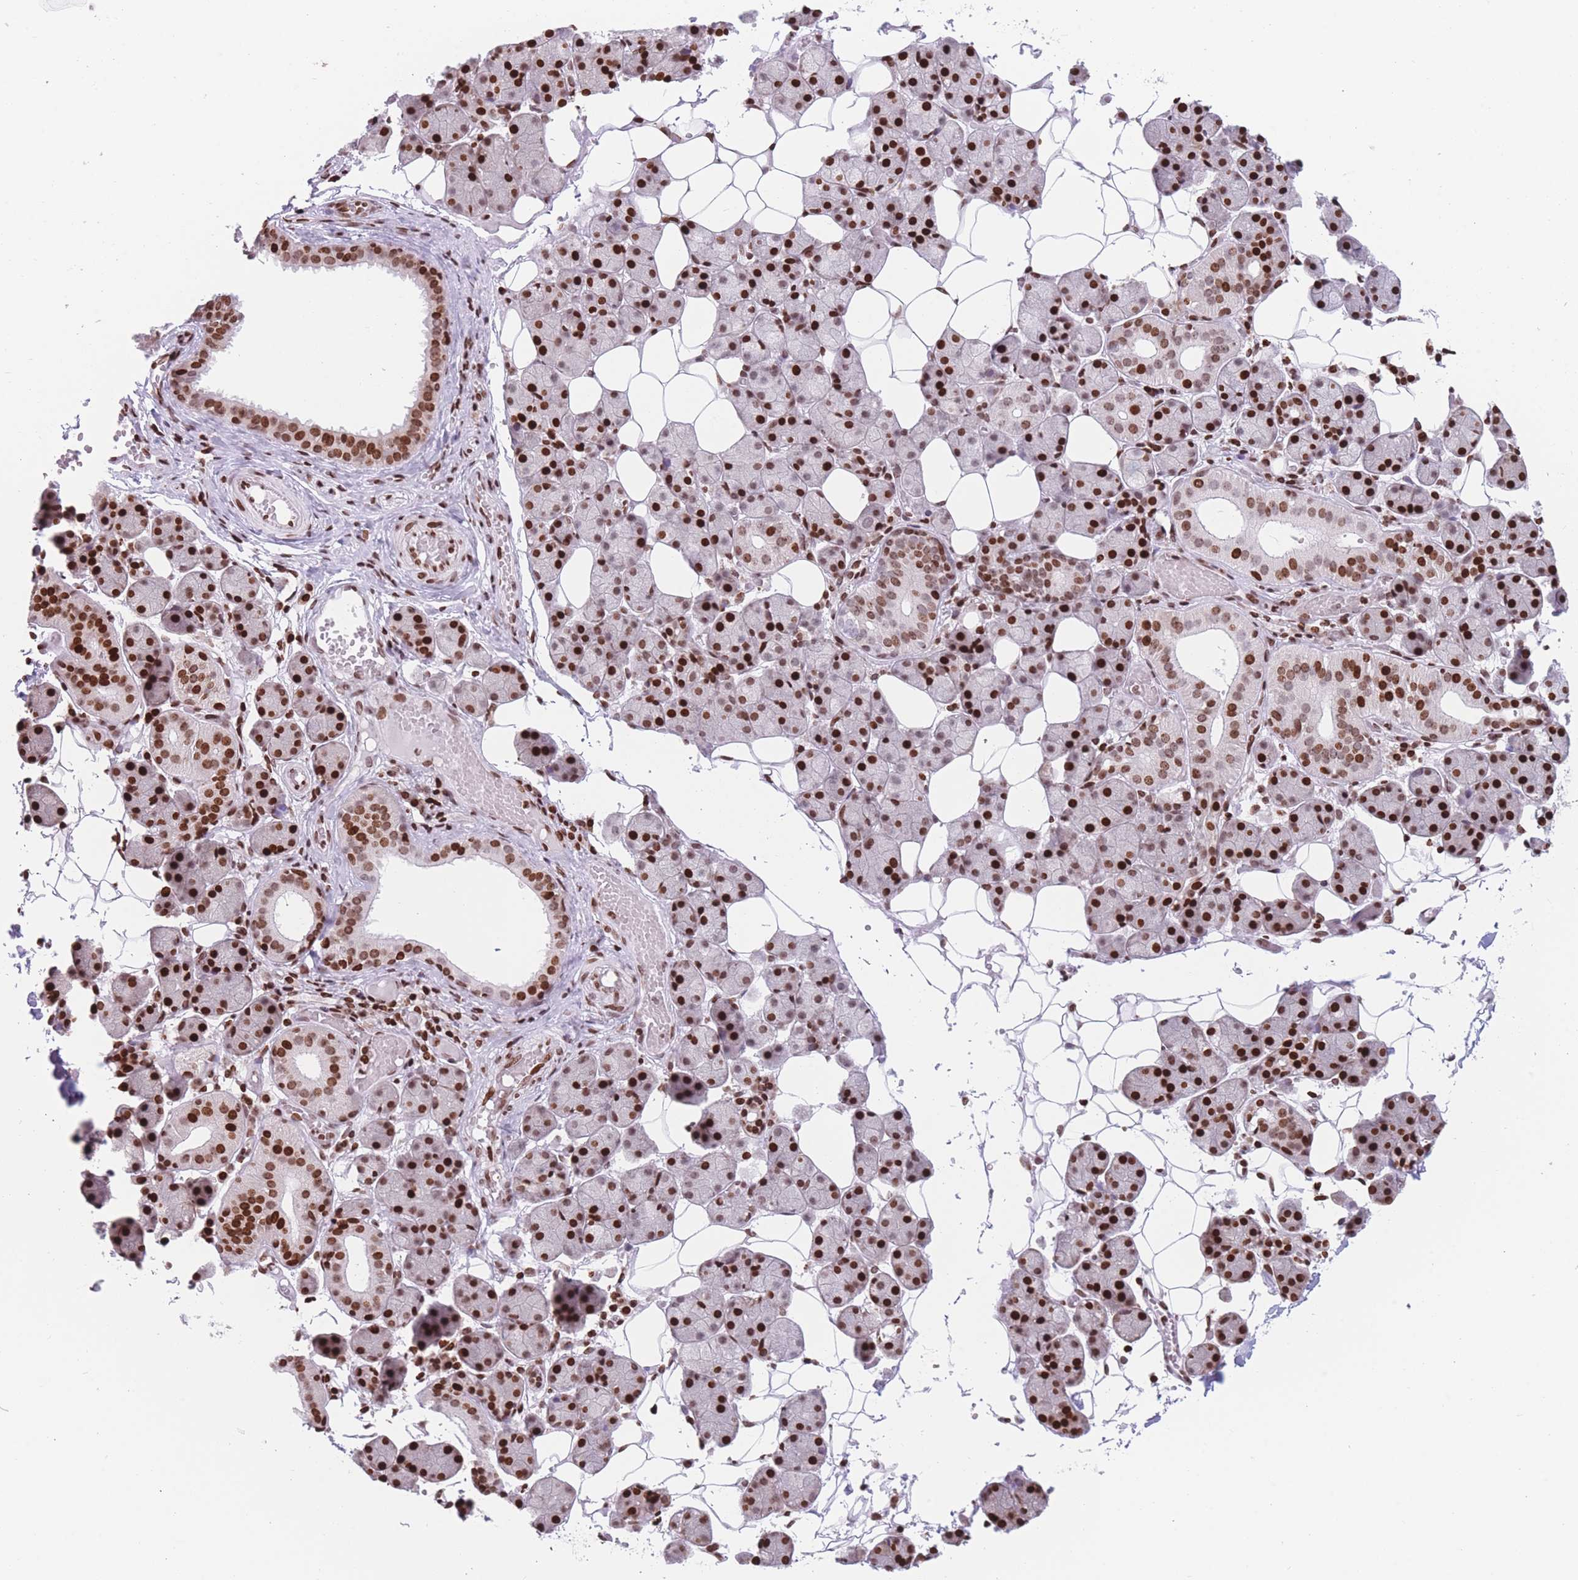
{"staining": {"intensity": "strong", "quantity": ">75%", "location": "nuclear"}, "tissue": "salivary gland", "cell_type": "Glandular cells", "image_type": "normal", "snomed": [{"axis": "morphology", "description": "Normal tissue, NOS"}, {"axis": "topography", "description": "Salivary gland"}], "caption": "Immunohistochemical staining of unremarkable human salivary gland demonstrates high levels of strong nuclear expression in about >75% of glandular cells.", "gene": "AK9", "patient": {"sex": "female", "age": 33}}